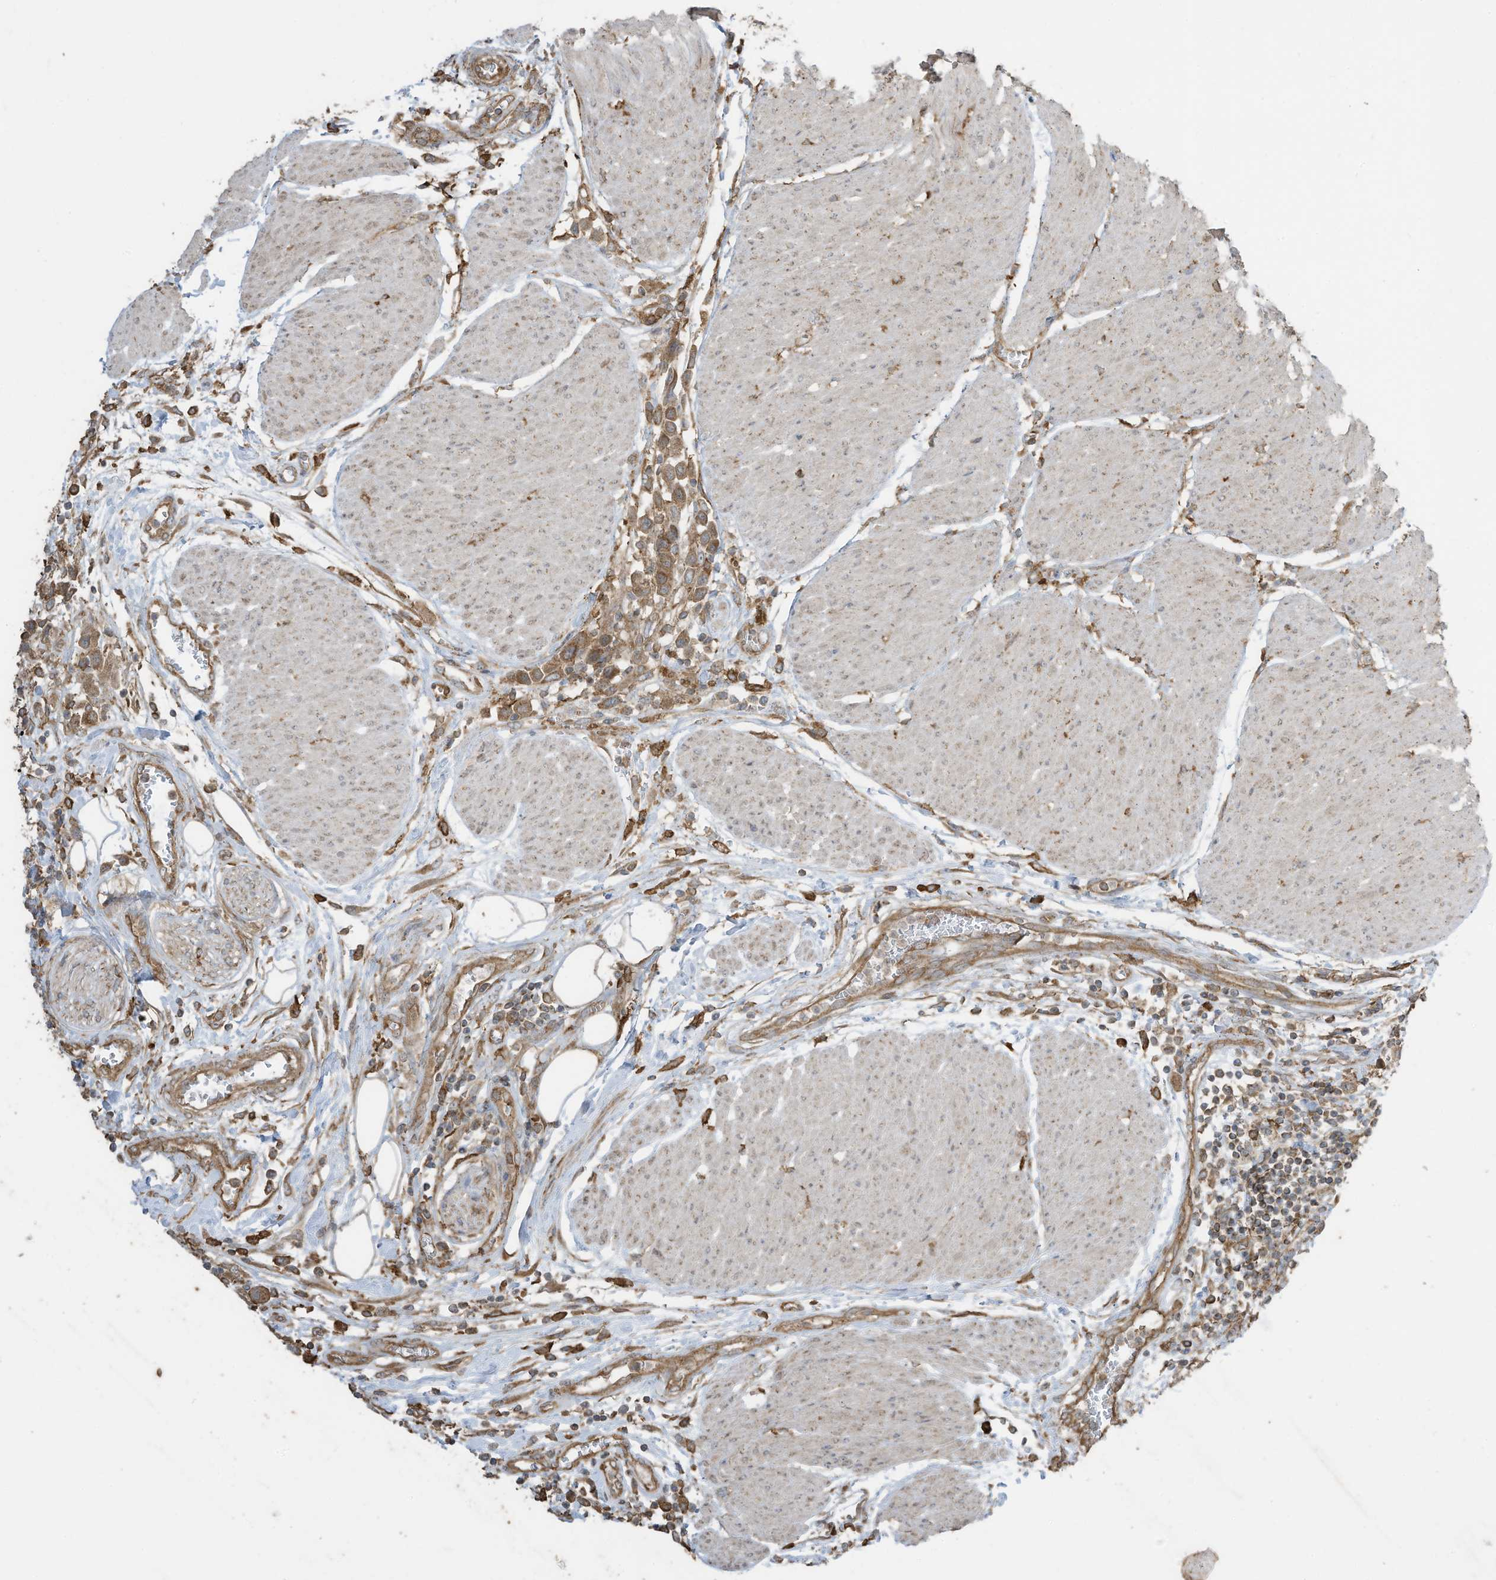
{"staining": {"intensity": "moderate", "quantity": "25%-75%", "location": "cytoplasmic/membranous"}, "tissue": "urothelial cancer", "cell_type": "Tumor cells", "image_type": "cancer", "snomed": [{"axis": "morphology", "description": "Urothelial carcinoma, High grade"}, {"axis": "topography", "description": "Urinary bladder"}], "caption": "This histopathology image shows IHC staining of human urothelial carcinoma (high-grade), with medium moderate cytoplasmic/membranous staining in about 25%-75% of tumor cells.", "gene": "CGAS", "patient": {"sex": "male", "age": 50}}